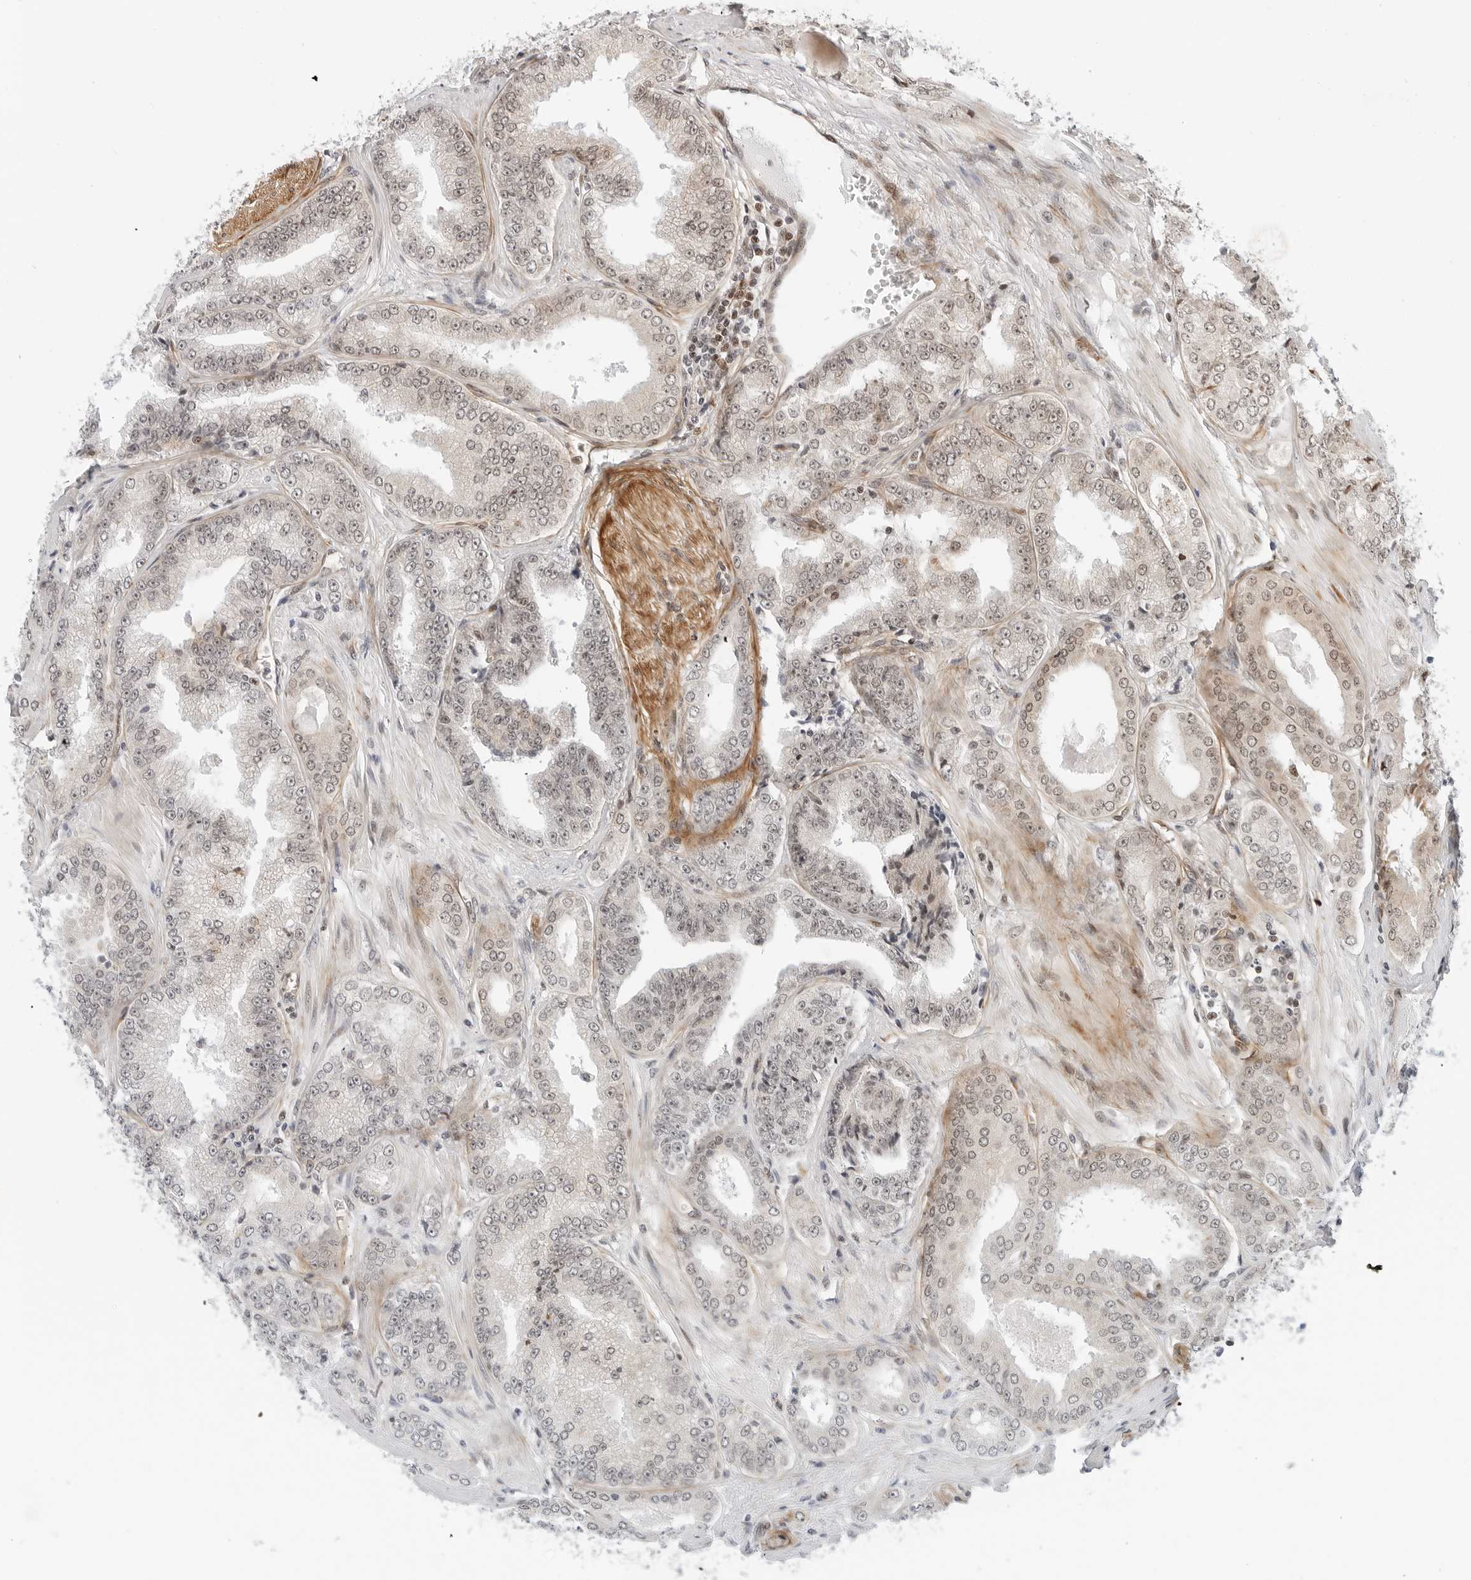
{"staining": {"intensity": "weak", "quantity": "<25%", "location": "nuclear"}, "tissue": "prostate cancer", "cell_type": "Tumor cells", "image_type": "cancer", "snomed": [{"axis": "morphology", "description": "Adenocarcinoma, High grade"}, {"axis": "topography", "description": "Prostate"}], "caption": "IHC histopathology image of neoplastic tissue: human prostate cancer (adenocarcinoma (high-grade)) stained with DAB (3,3'-diaminobenzidine) shows no significant protein positivity in tumor cells.", "gene": "ZNF613", "patient": {"sex": "male", "age": 71}}